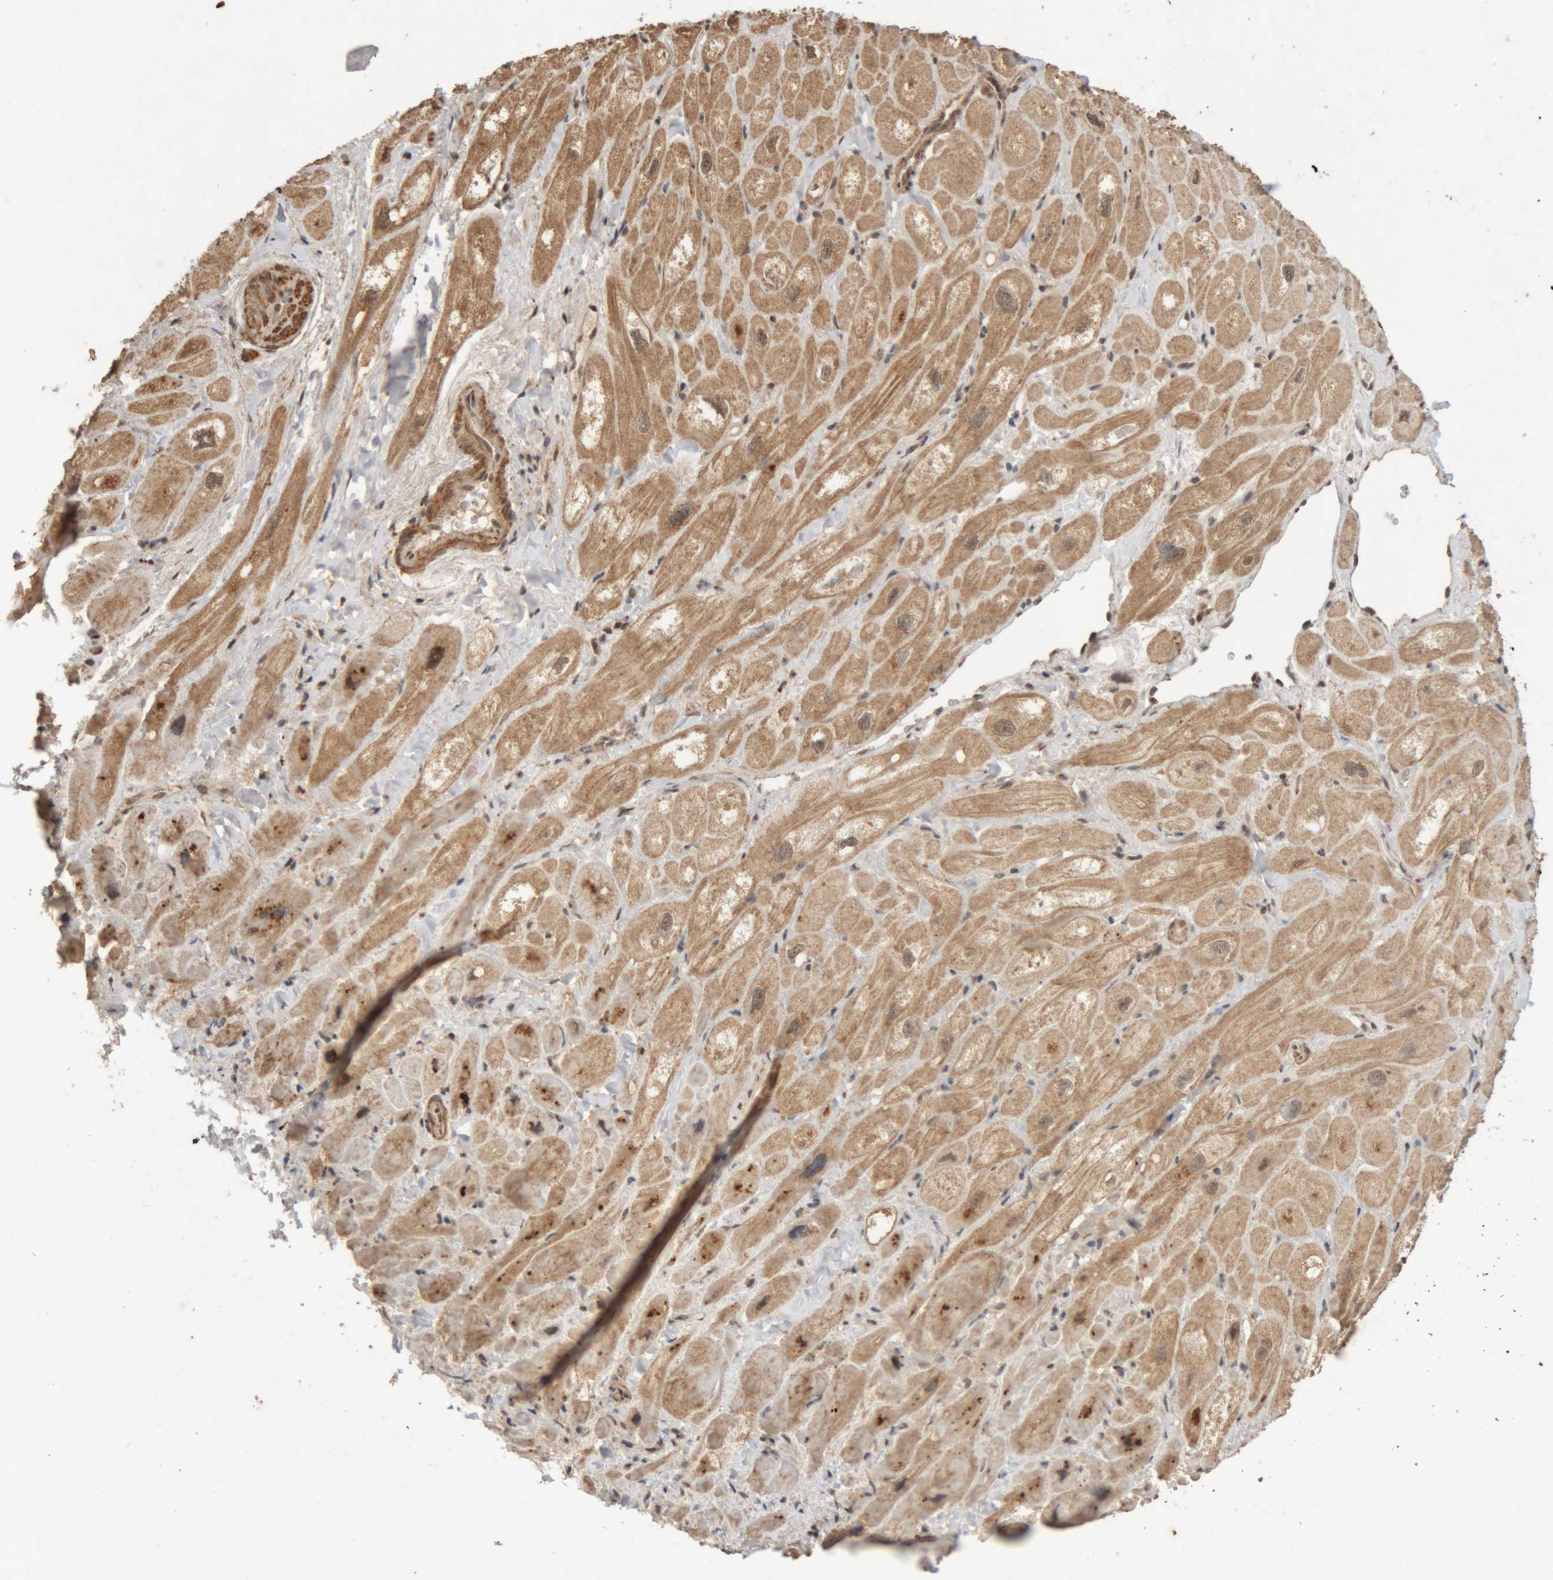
{"staining": {"intensity": "moderate", "quantity": ">75%", "location": "cytoplasmic/membranous,nuclear"}, "tissue": "heart muscle", "cell_type": "Cardiomyocytes", "image_type": "normal", "snomed": [{"axis": "morphology", "description": "Normal tissue, NOS"}, {"axis": "topography", "description": "Heart"}], "caption": "Immunohistochemistry (DAB) staining of benign heart muscle shows moderate cytoplasmic/membranous,nuclear protein expression in approximately >75% of cardiomyocytes.", "gene": "KEAP1", "patient": {"sex": "male", "age": 49}}